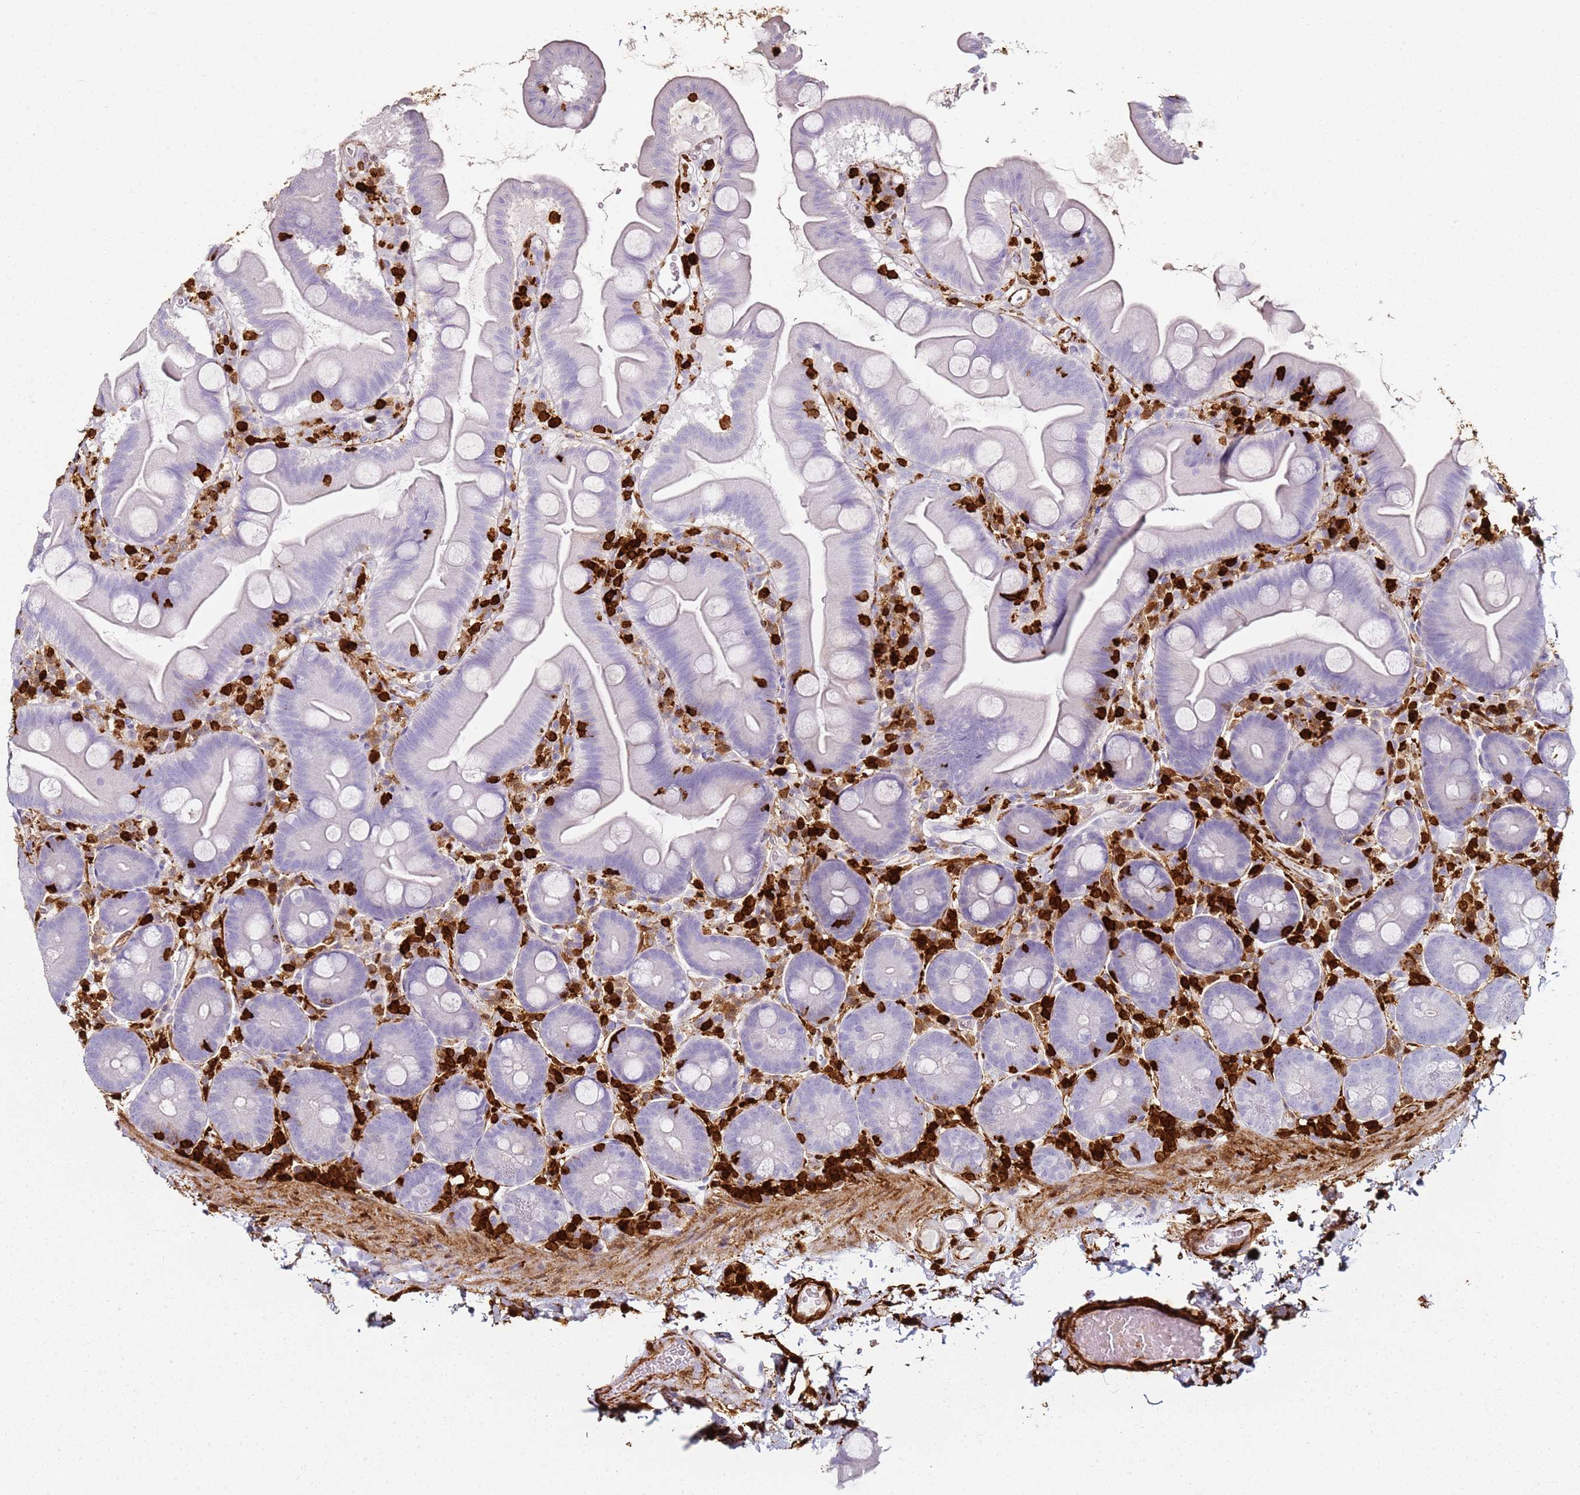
{"staining": {"intensity": "negative", "quantity": "none", "location": "none"}, "tissue": "small intestine", "cell_type": "Glandular cells", "image_type": "normal", "snomed": [{"axis": "morphology", "description": "Normal tissue, NOS"}, {"axis": "topography", "description": "Small intestine"}], "caption": "DAB immunohistochemical staining of normal small intestine exhibits no significant expression in glandular cells.", "gene": "S100A4", "patient": {"sex": "female", "age": 68}}